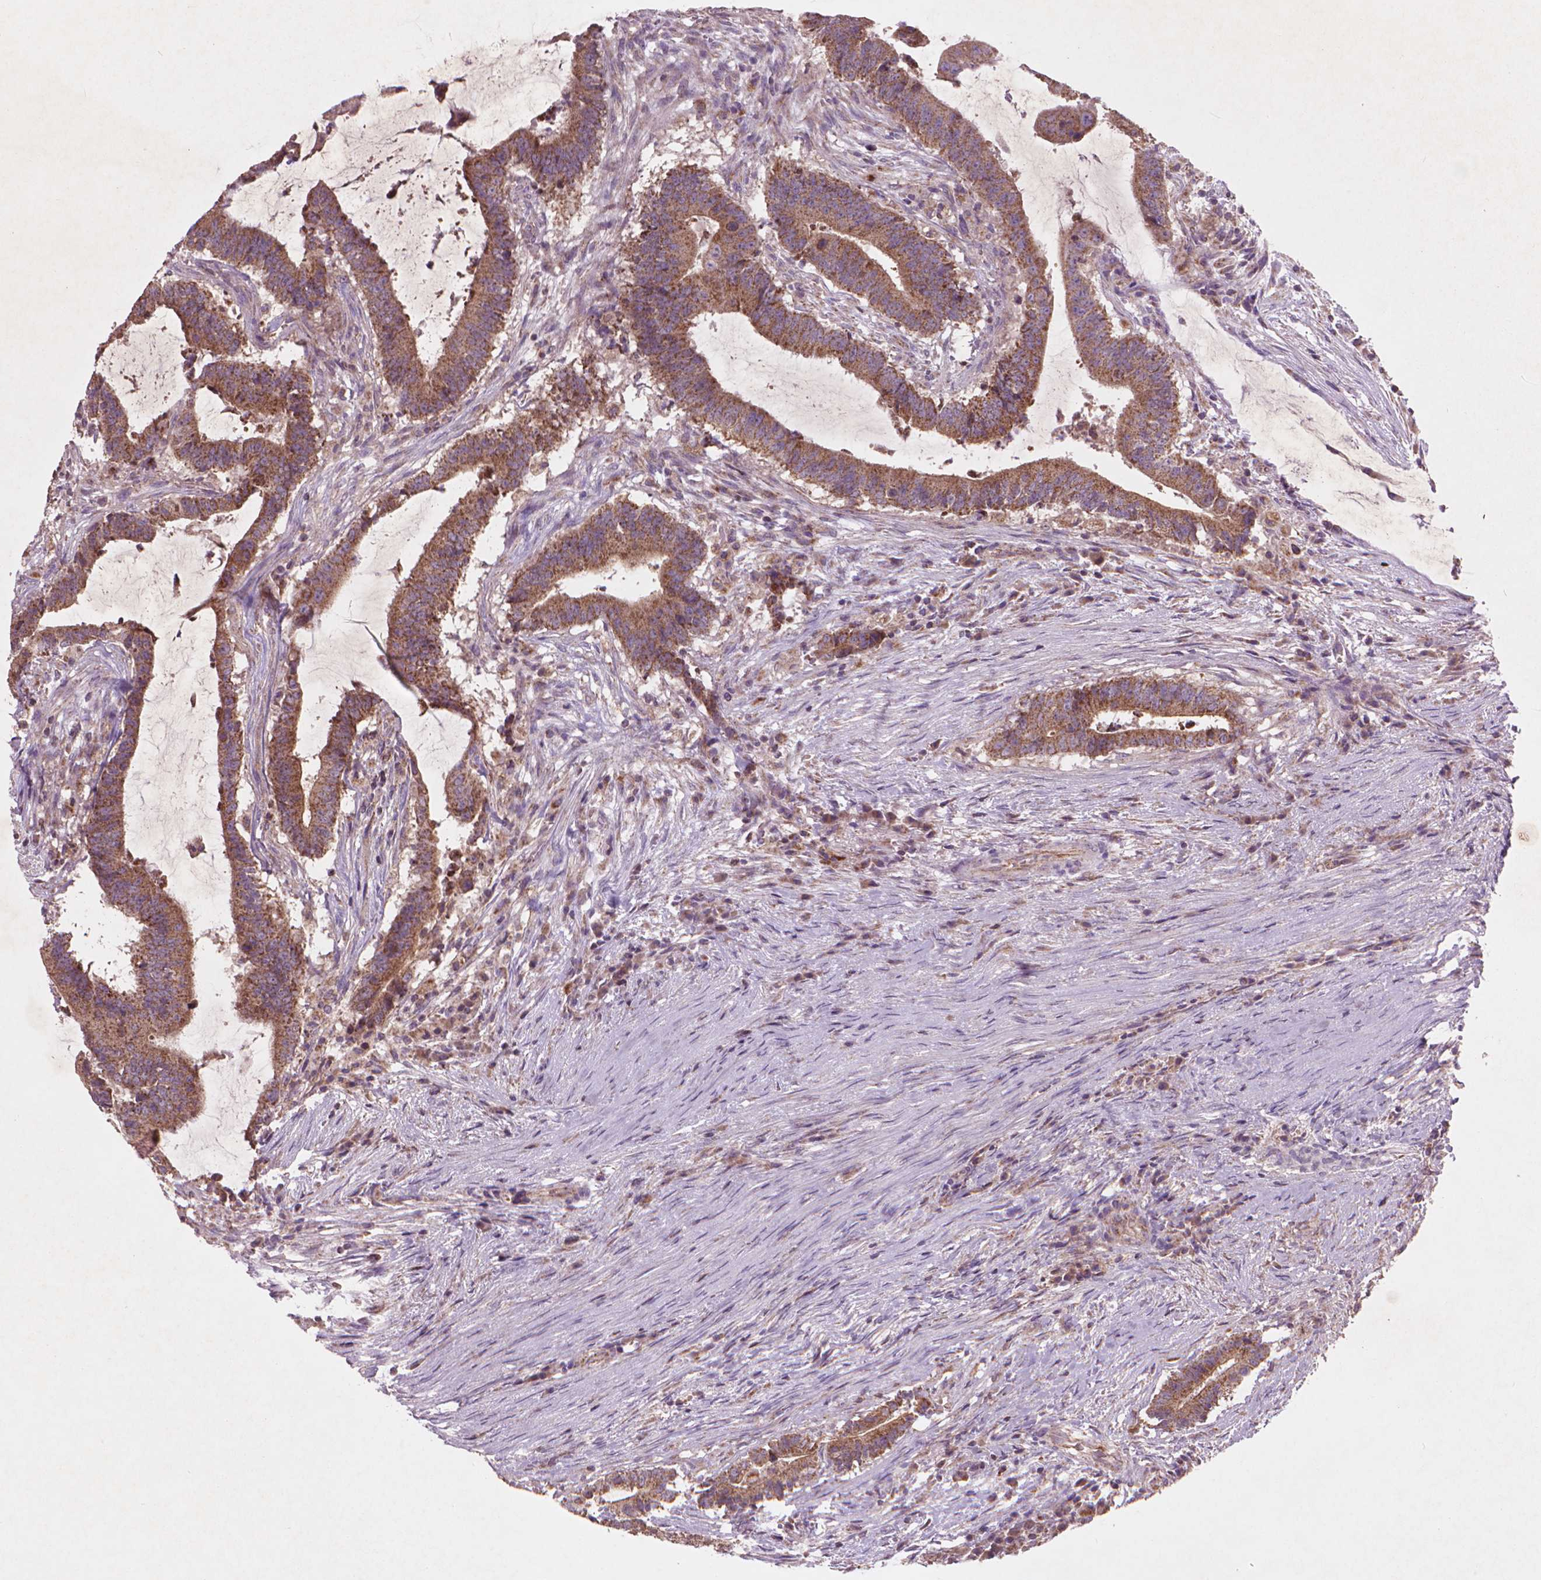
{"staining": {"intensity": "moderate", "quantity": ">75%", "location": "cytoplasmic/membranous"}, "tissue": "colorectal cancer", "cell_type": "Tumor cells", "image_type": "cancer", "snomed": [{"axis": "morphology", "description": "Adenocarcinoma, NOS"}, {"axis": "topography", "description": "Colon"}], "caption": "Protein positivity by immunohistochemistry (IHC) exhibits moderate cytoplasmic/membranous positivity in about >75% of tumor cells in colorectal cancer (adenocarcinoma). (DAB = brown stain, brightfield microscopy at high magnification).", "gene": "NLRX1", "patient": {"sex": "female", "age": 43}}